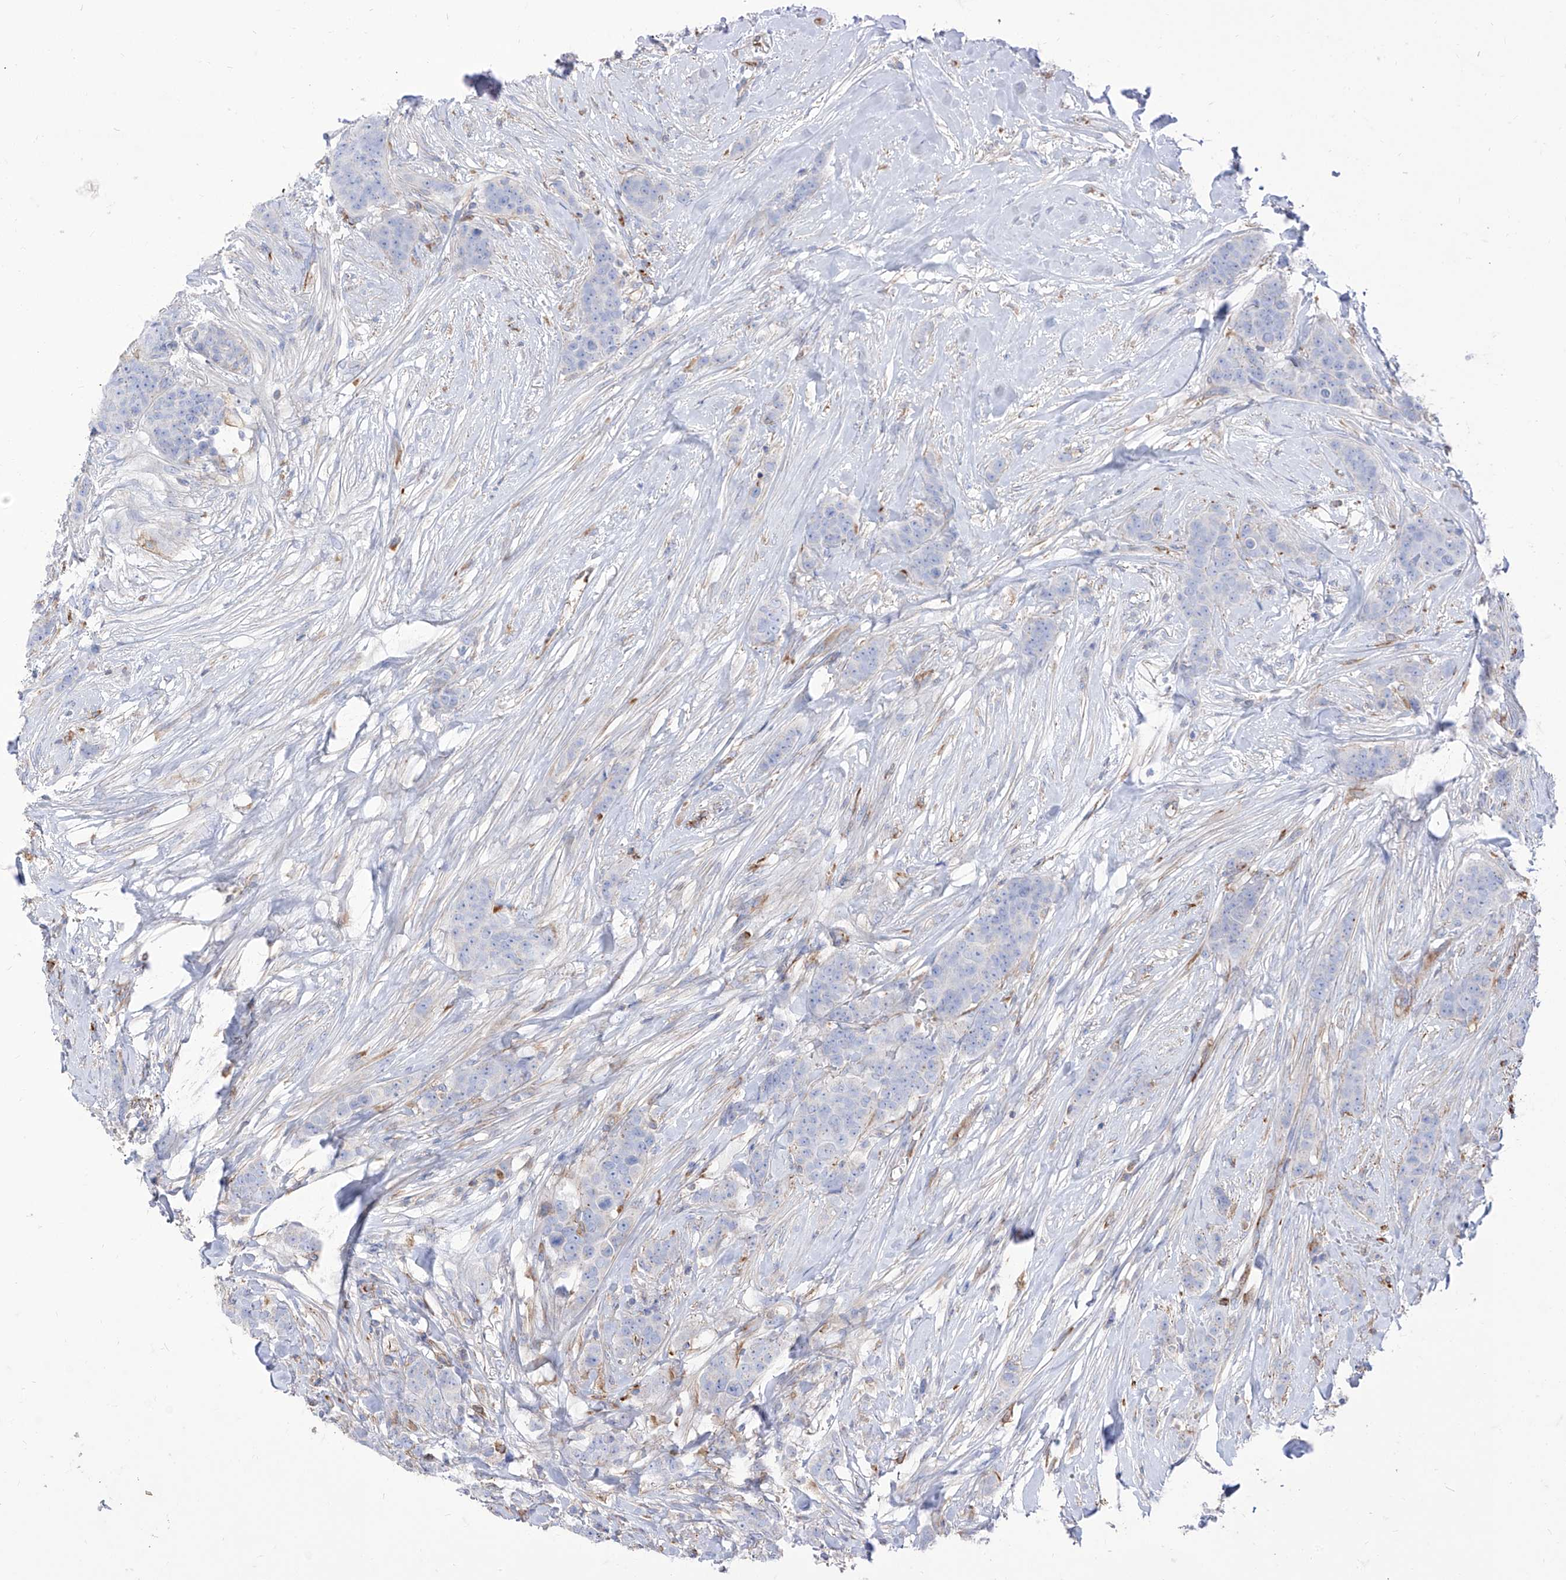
{"staining": {"intensity": "negative", "quantity": "none", "location": "none"}, "tissue": "breast cancer", "cell_type": "Tumor cells", "image_type": "cancer", "snomed": [{"axis": "morphology", "description": "Duct carcinoma"}, {"axis": "topography", "description": "Breast"}], "caption": "DAB (3,3'-diaminobenzidine) immunohistochemical staining of human breast cancer (invasive ductal carcinoma) shows no significant expression in tumor cells.", "gene": "C1orf74", "patient": {"sex": "female", "age": 40}}